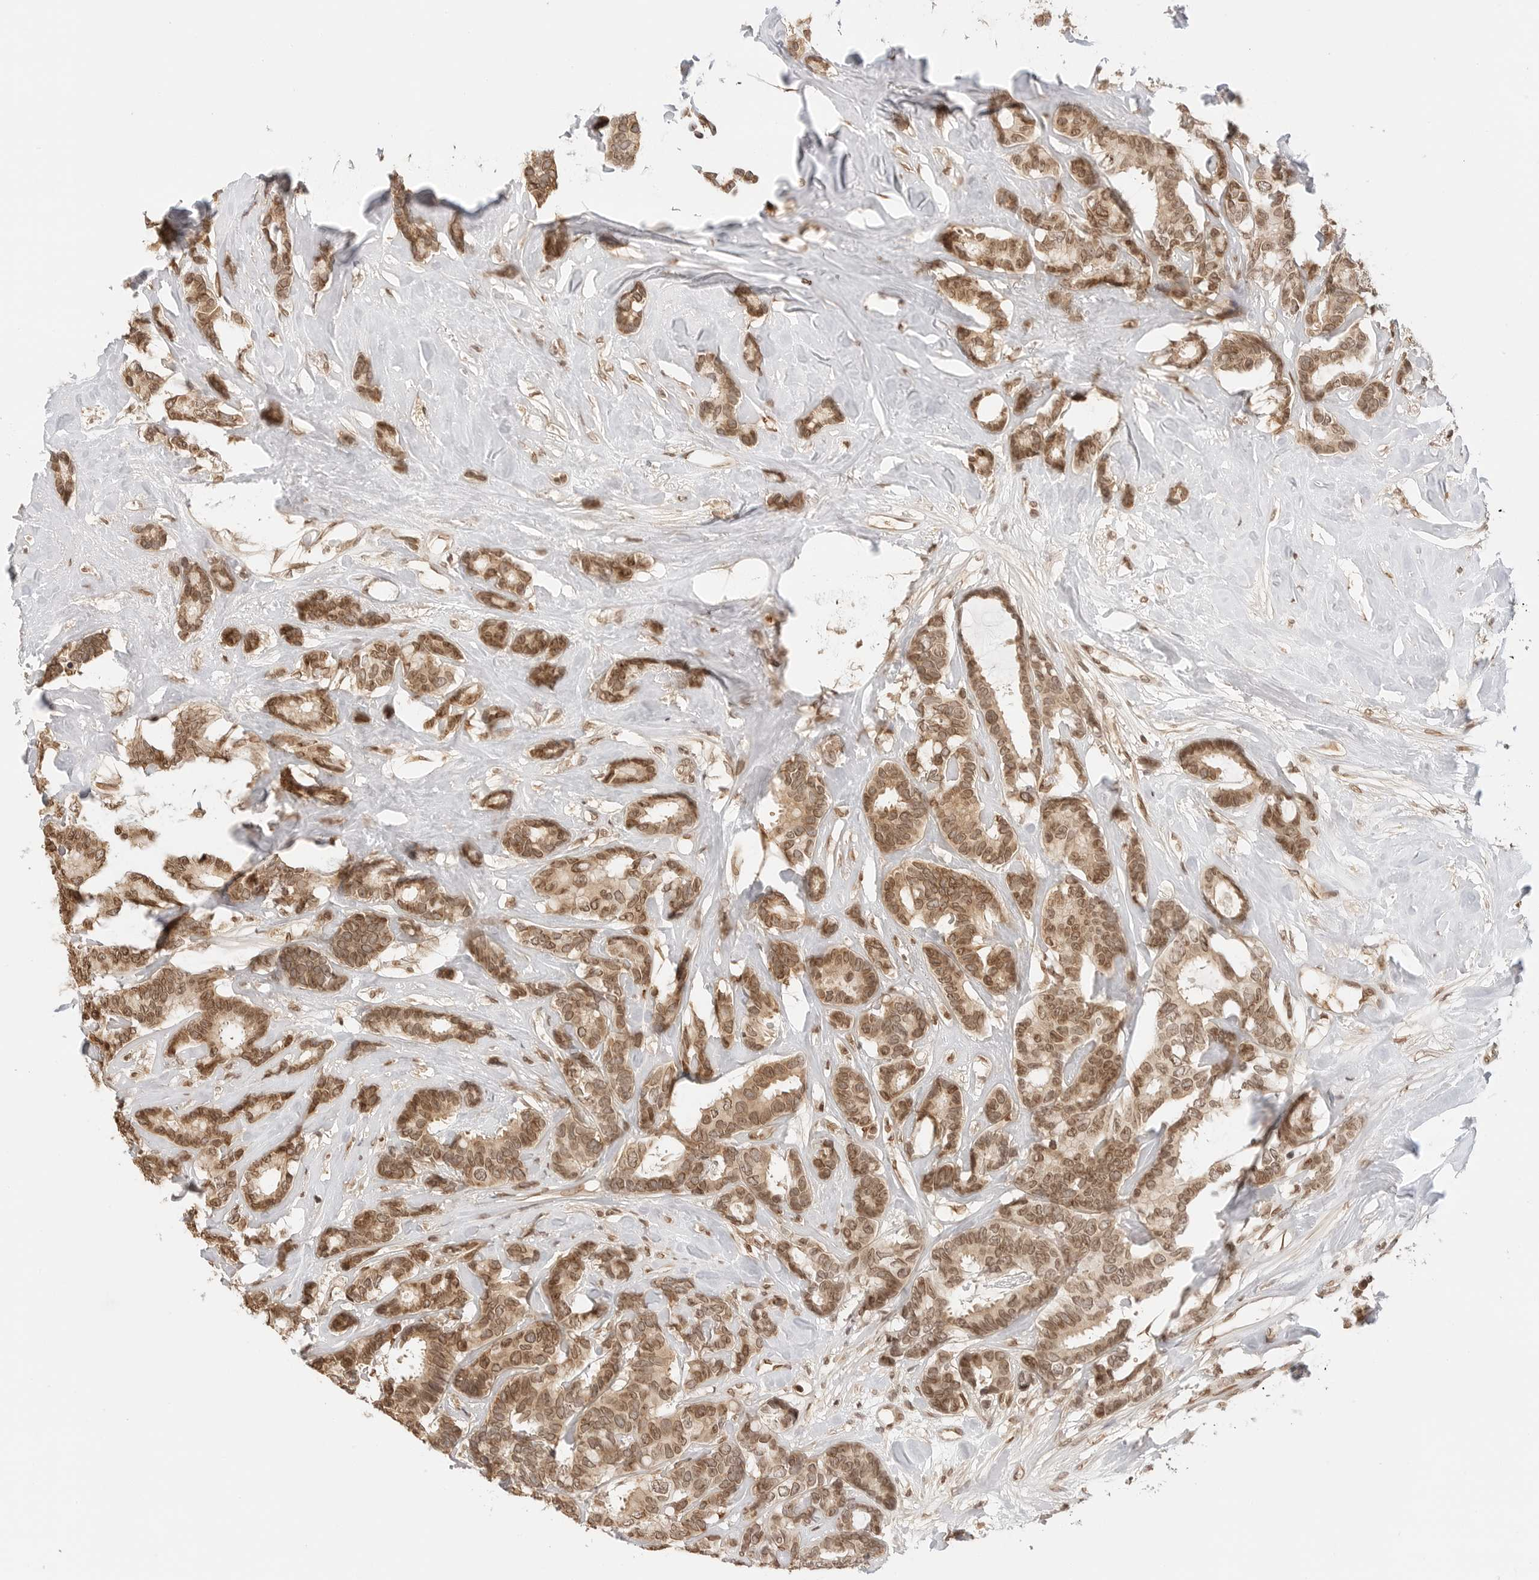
{"staining": {"intensity": "moderate", "quantity": ">75%", "location": "cytoplasmic/membranous,nuclear"}, "tissue": "breast cancer", "cell_type": "Tumor cells", "image_type": "cancer", "snomed": [{"axis": "morphology", "description": "Duct carcinoma"}, {"axis": "topography", "description": "Breast"}], "caption": "IHC of human breast cancer reveals medium levels of moderate cytoplasmic/membranous and nuclear positivity in approximately >75% of tumor cells.", "gene": "POLH", "patient": {"sex": "female", "age": 87}}